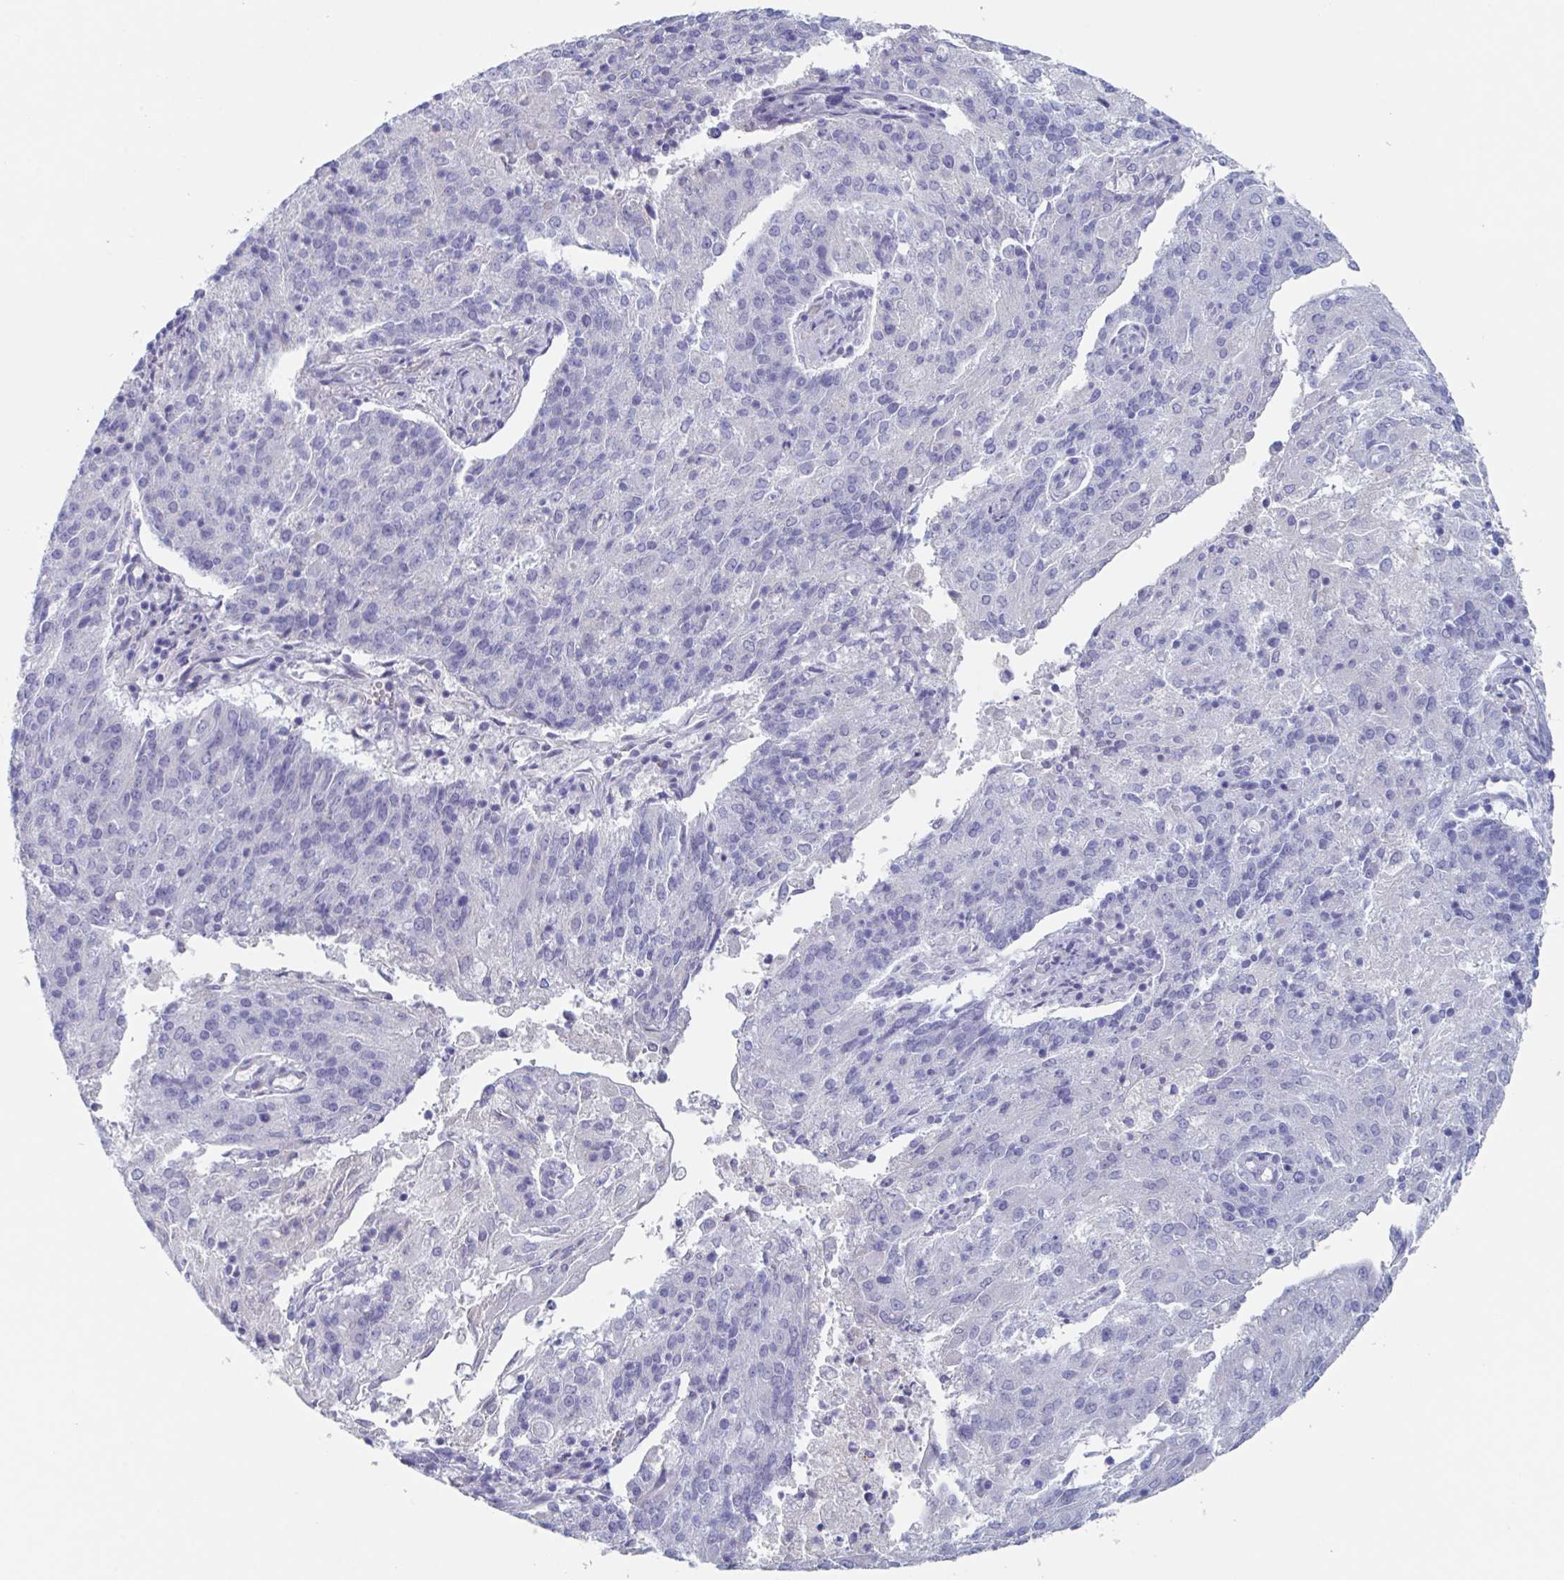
{"staining": {"intensity": "negative", "quantity": "none", "location": "none"}, "tissue": "endometrial cancer", "cell_type": "Tumor cells", "image_type": "cancer", "snomed": [{"axis": "morphology", "description": "Adenocarcinoma, NOS"}, {"axis": "topography", "description": "Endometrium"}], "caption": "A histopathology image of human endometrial cancer is negative for staining in tumor cells. (DAB IHC visualized using brightfield microscopy, high magnification).", "gene": "NT5C3B", "patient": {"sex": "female", "age": 82}}